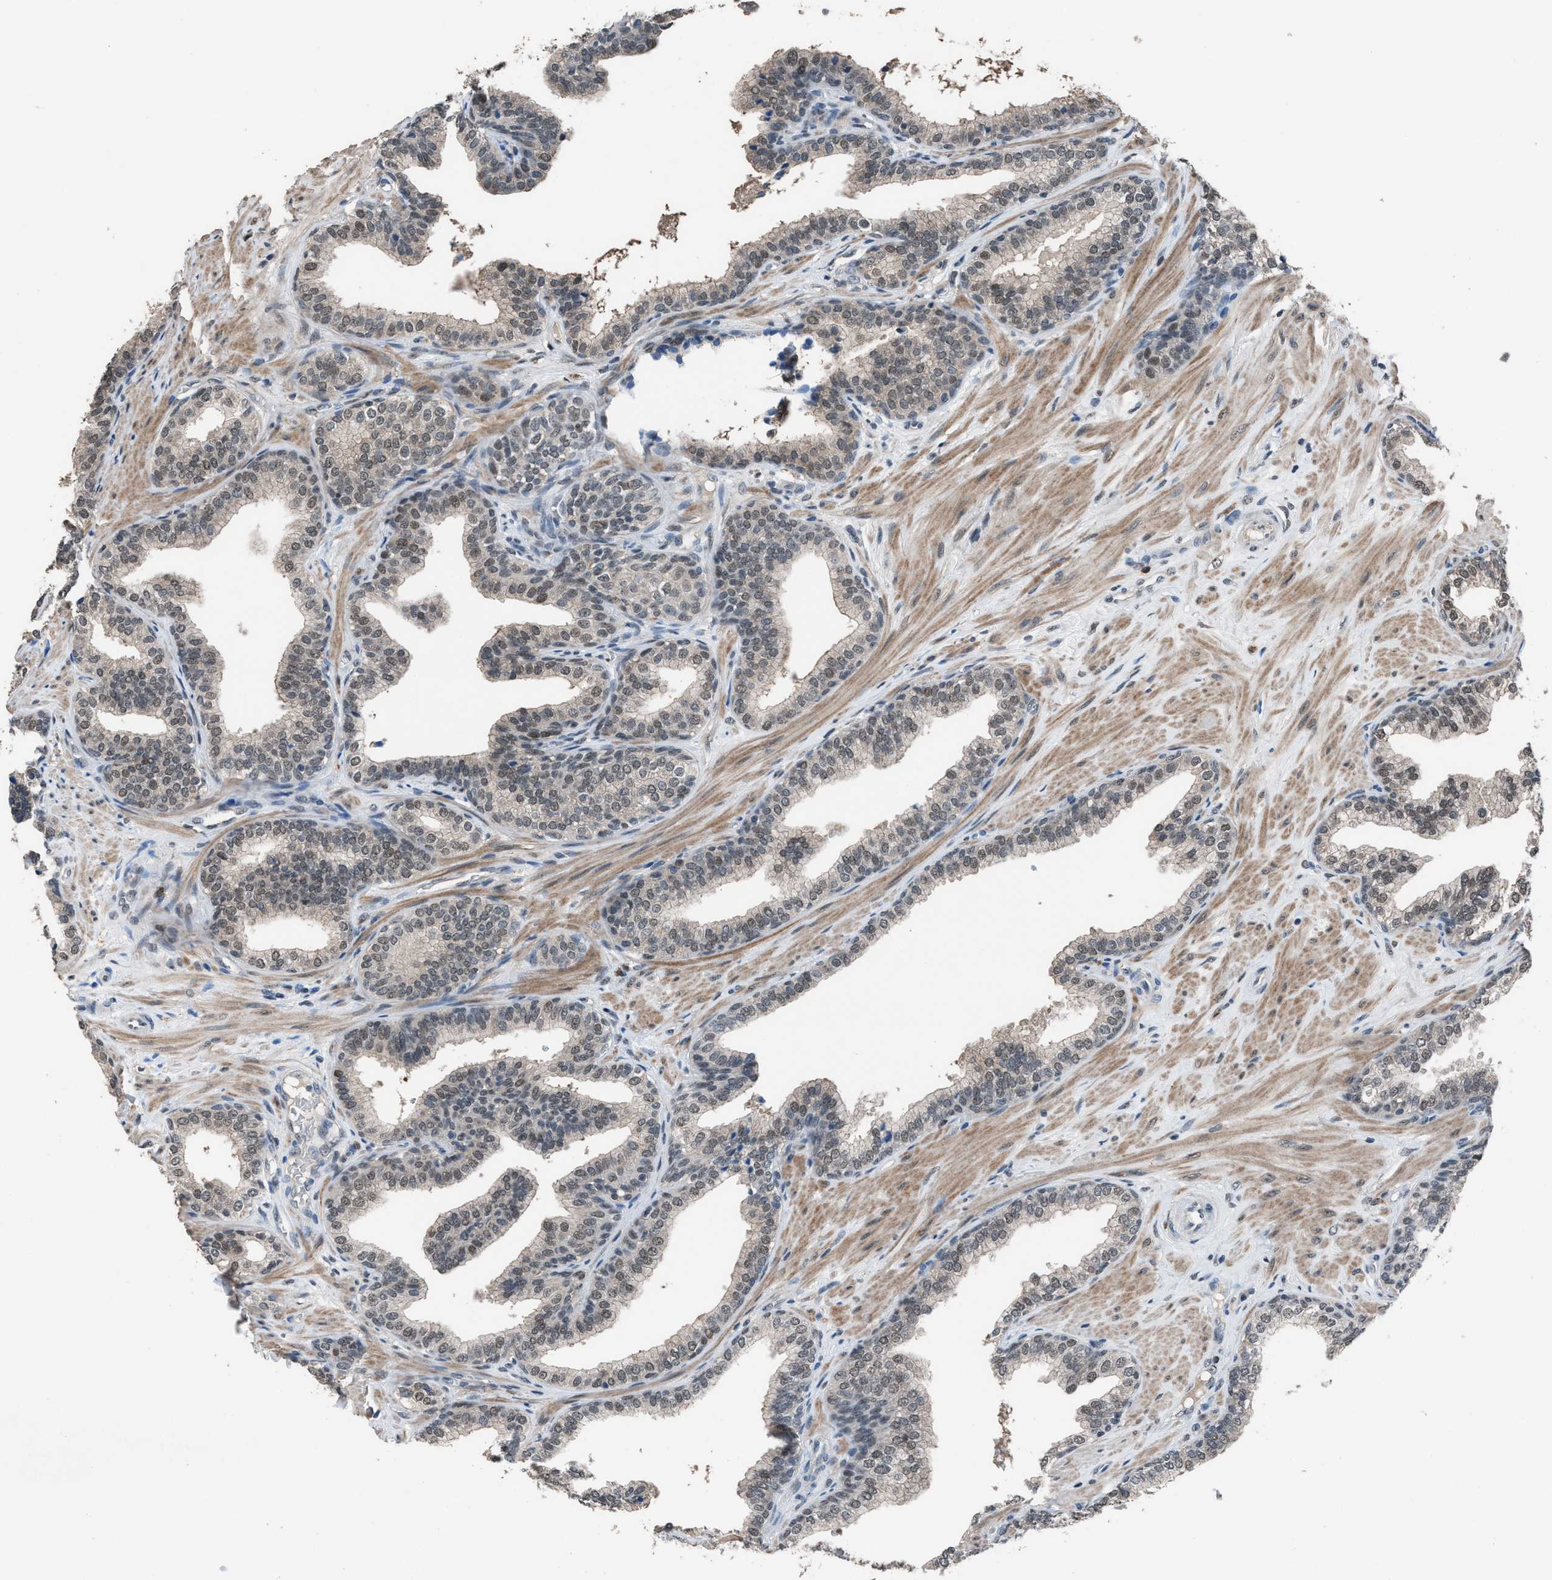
{"staining": {"intensity": "weak", "quantity": ">75%", "location": "nuclear"}, "tissue": "prostate cancer", "cell_type": "Tumor cells", "image_type": "cancer", "snomed": [{"axis": "morphology", "description": "Adenocarcinoma, High grade"}, {"axis": "topography", "description": "Prostate"}], "caption": "Immunohistochemistry (IHC) of prostate cancer (high-grade adenocarcinoma) exhibits low levels of weak nuclear staining in approximately >75% of tumor cells.", "gene": "ZNF276", "patient": {"sex": "male", "age": 52}}